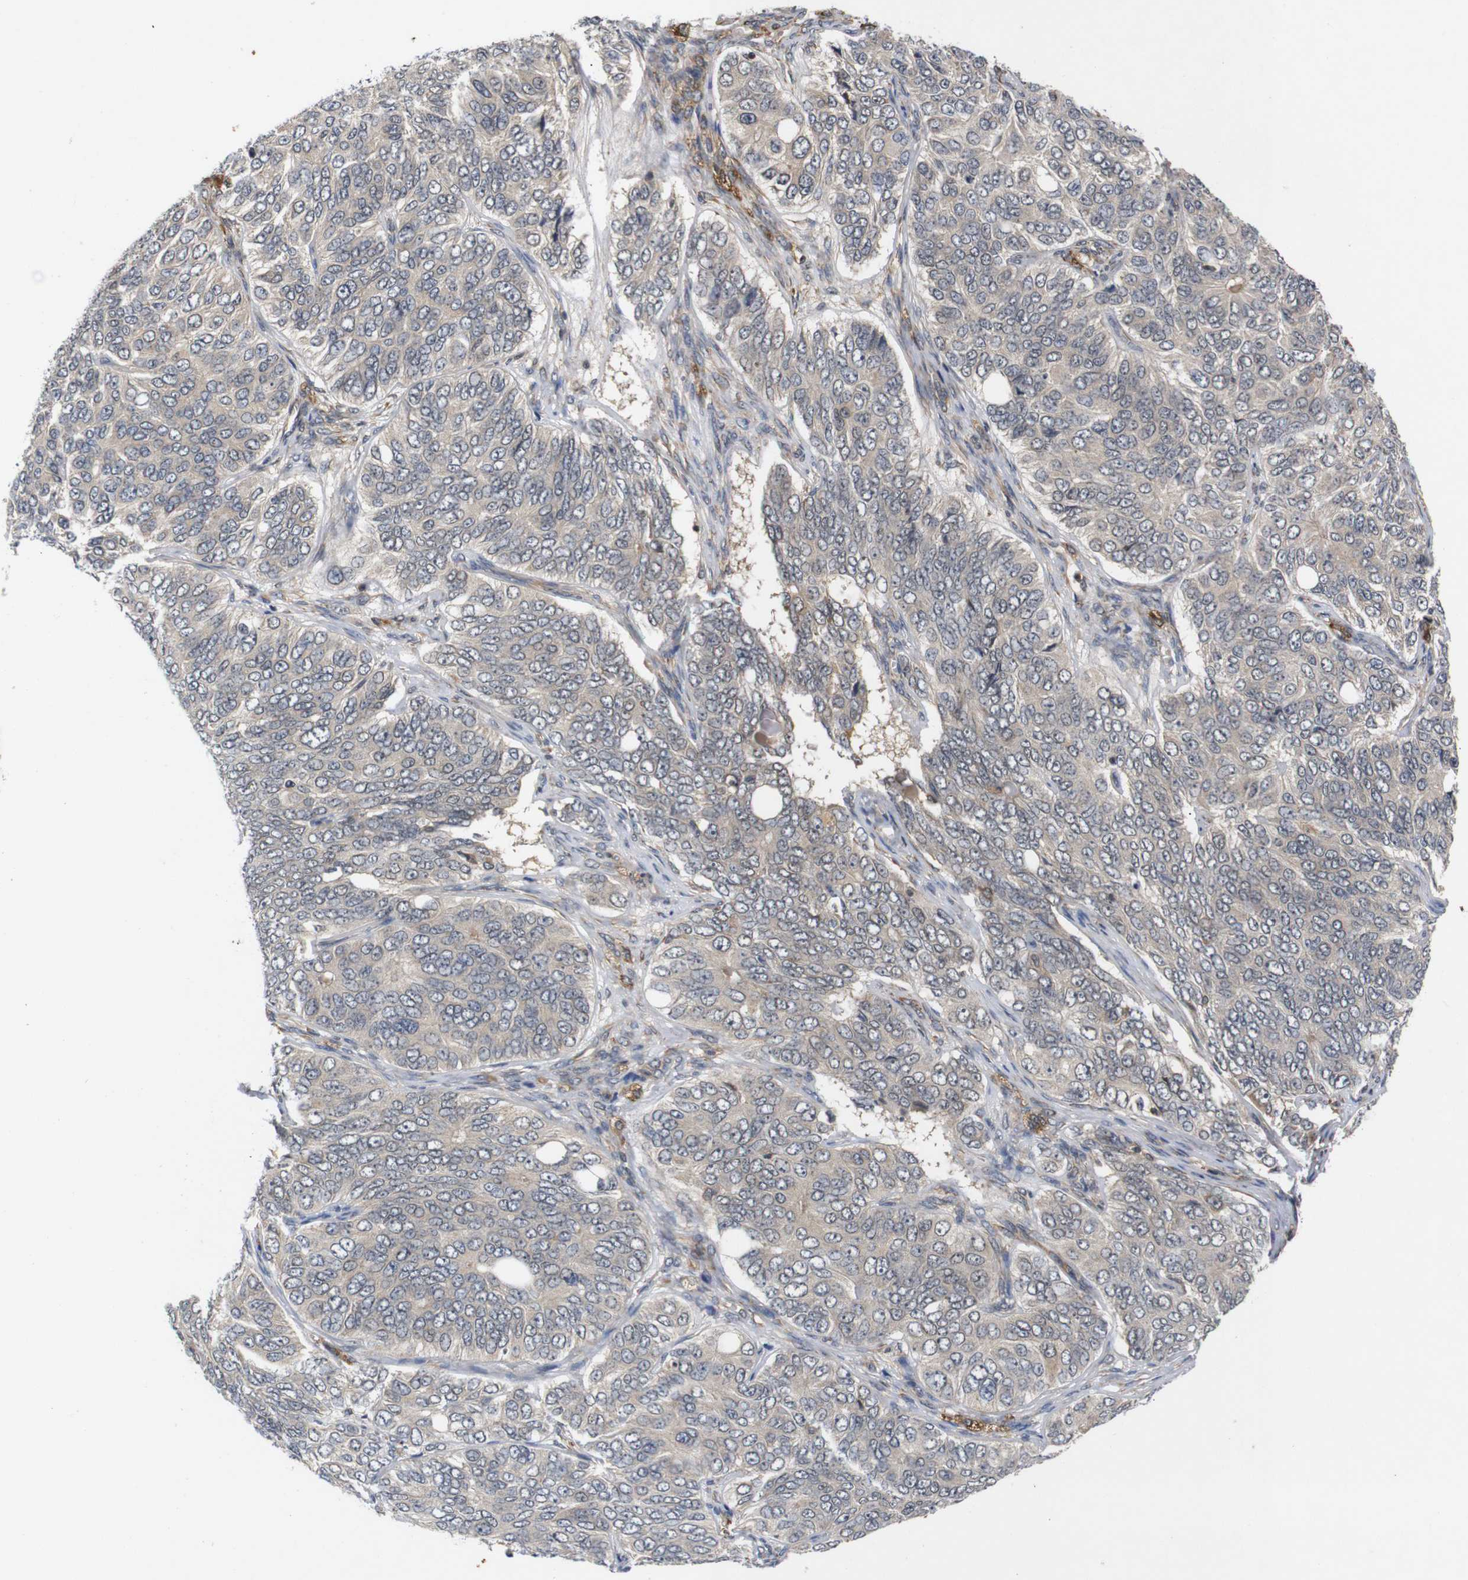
{"staining": {"intensity": "weak", "quantity": ">75%", "location": "cytoplasmic/membranous"}, "tissue": "ovarian cancer", "cell_type": "Tumor cells", "image_type": "cancer", "snomed": [{"axis": "morphology", "description": "Carcinoma, endometroid"}, {"axis": "topography", "description": "Ovary"}], "caption": "Human endometroid carcinoma (ovarian) stained with a brown dye displays weak cytoplasmic/membranous positive positivity in approximately >75% of tumor cells.", "gene": "RIPK1", "patient": {"sex": "female", "age": 51}}